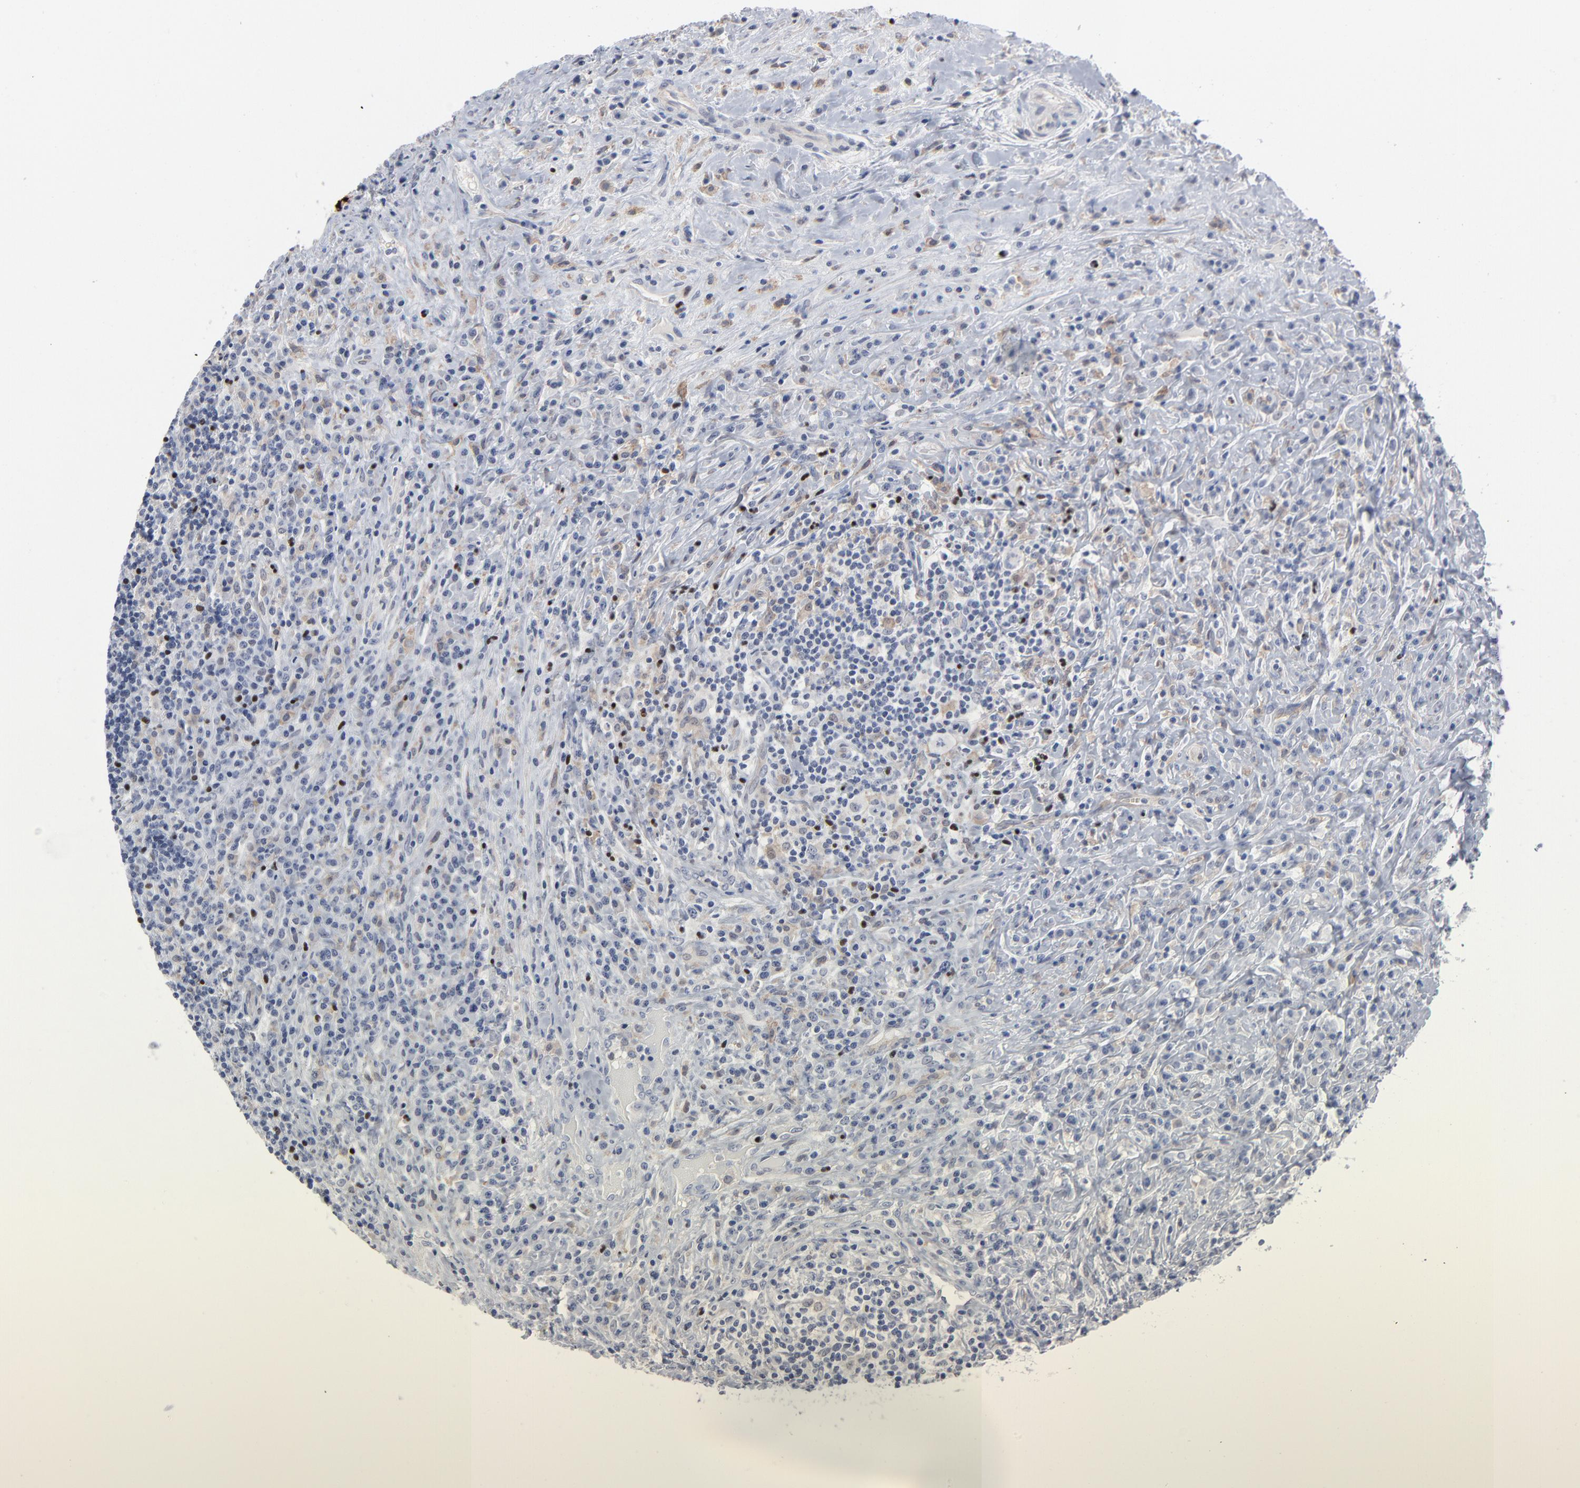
{"staining": {"intensity": "weak", "quantity": "25%-75%", "location": "cytoplasmic/membranous"}, "tissue": "lymphoma", "cell_type": "Tumor cells", "image_type": "cancer", "snomed": [{"axis": "morphology", "description": "Hodgkin's disease, NOS"}, {"axis": "topography", "description": "Lymph node"}], "caption": "Weak cytoplasmic/membranous expression is identified in approximately 25%-75% of tumor cells in lymphoma. (DAB = brown stain, brightfield microscopy at high magnification).", "gene": "FOXN2", "patient": {"sex": "female", "age": 25}}